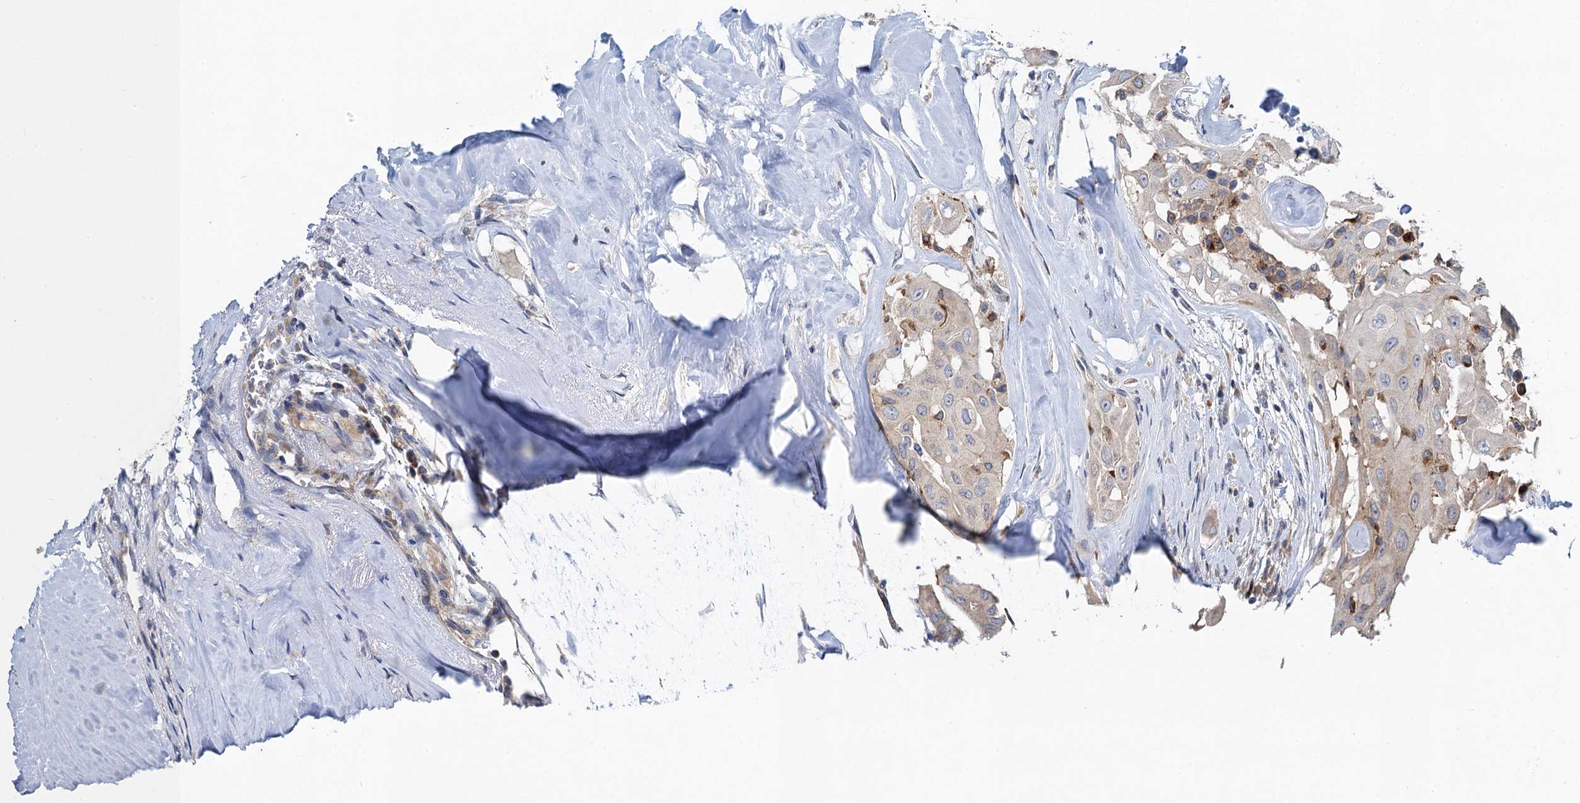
{"staining": {"intensity": "weak", "quantity": "<25%", "location": "cytoplasmic/membranous"}, "tissue": "thyroid cancer", "cell_type": "Tumor cells", "image_type": "cancer", "snomed": [{"axis": "morphology", "description": "Papillary adenocarcinoma, NOS"}, {"axis": "topography", "description": "Thyroid gland"}], "caption": "Immunohistochemistry photomicrograph of thyroid cancer (papillary adenocarcinoma) stained for a protein (brown), which exhibits no staining in tumor cells.", "gene": "SNAP29", "patient": {"sex": "female", "age": 59}}